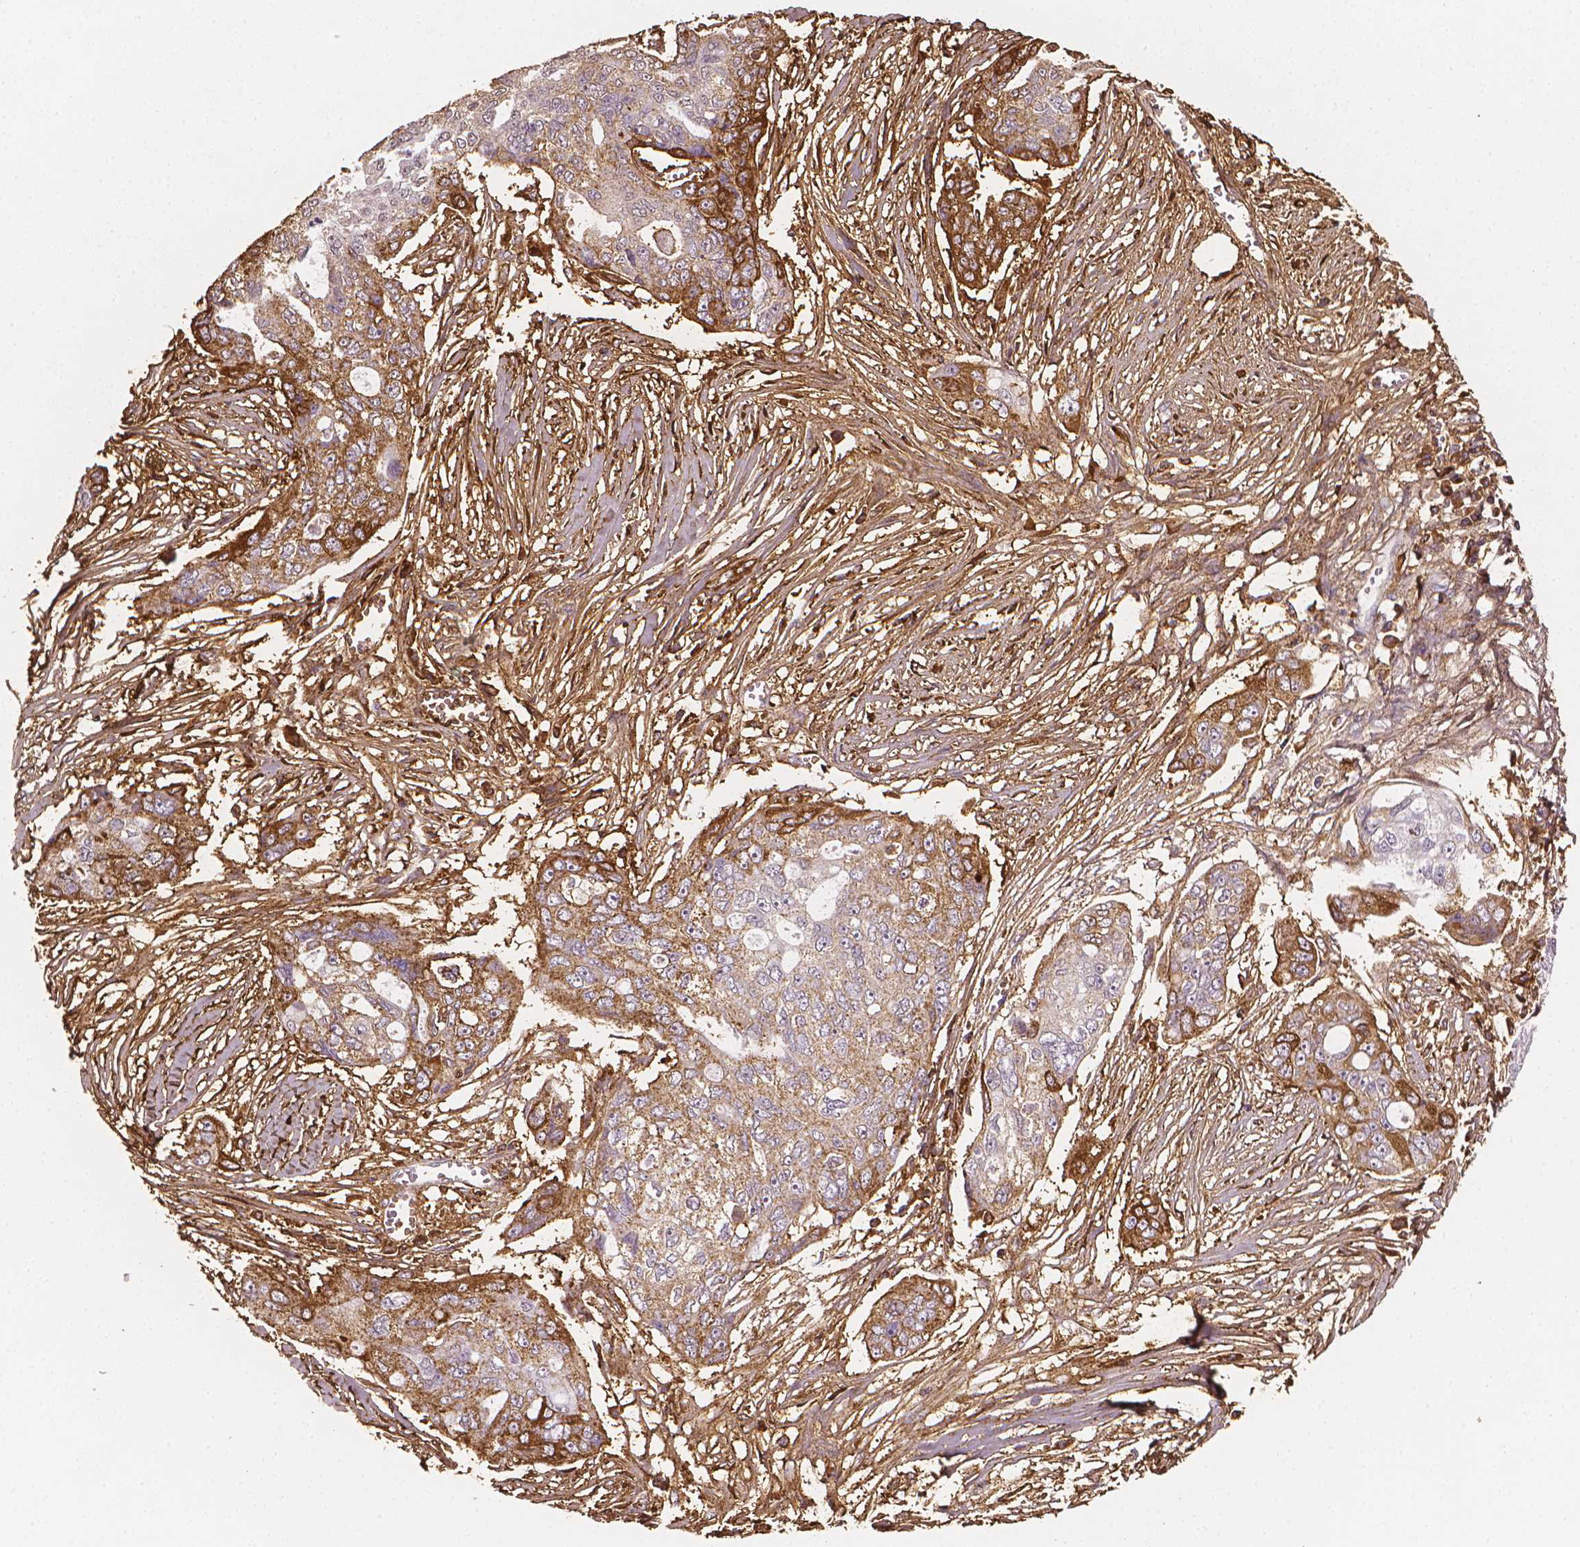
{"staining": {"intensity": "moderate", "quantity": "<25%", "location": "cytoplasmic/membranous"}, "tissue": "ovarian cancer", "cell_type": "Tumor cells", "image_type": "cancer", "snomed": [{"axis": "morphology", "description": "Carcinoma, endometroid"}, {"axis": "topography", "description": "Ovary"}], "caption": "The micrograph displays staining of ovarian endometroid carcinoma, revealing moderate cytoplasmic/membranous protein staining (brown color) within tumor cells.", "gene": "DCN", "patient": {"sex": "female", "age": 70}}